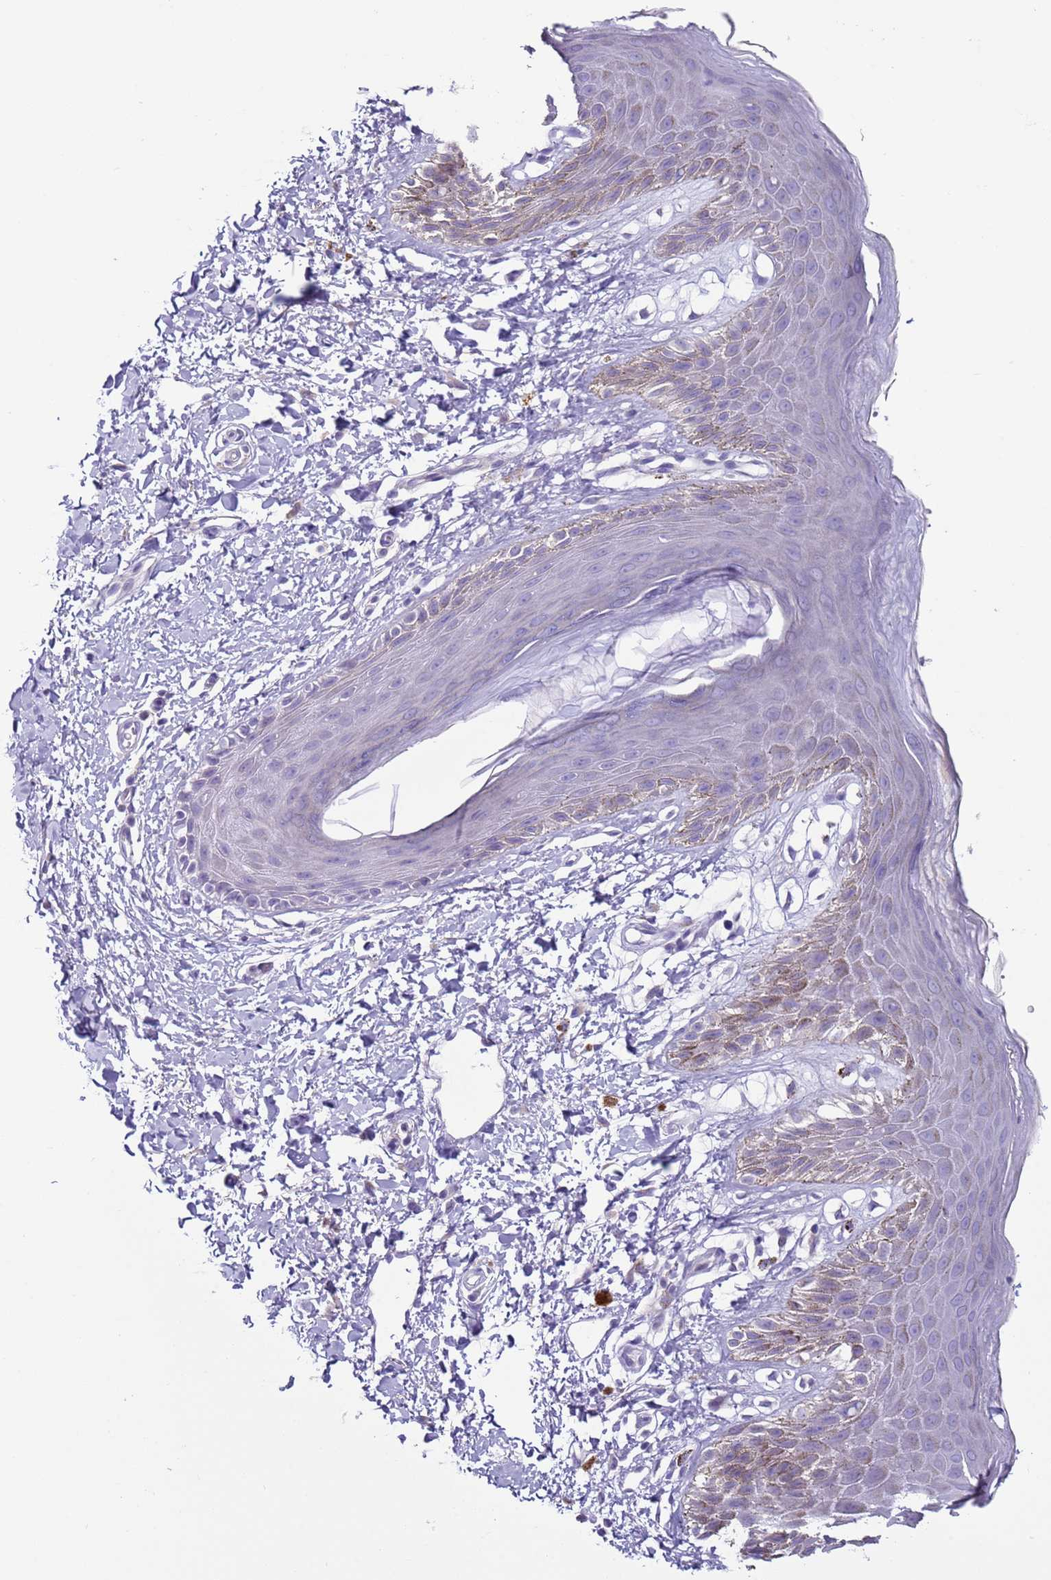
{"staining": {"intensity": "moderate", "quantity": "<25%", "location": "cytoplasmic/membranous"}, "tissue": "skin", "cell_type": "Epidermal cells", "image_type": "normal", "snomed": [{"axis": "morphology", "description": "Normal tissue, NOS"}, {"axis": "topography", "description": "Anal"}], "caption": "Immunohistochemical staining of unremarkable human skin exhibits <25% levels of moderate cytoplasmic/membranous protein staining in about <25% of epidermal cells. The protein is stained brown, and the nuclei are stained in blue (DAB IHC with brightfield microscopy, high magnification).", "gene": "NPAP1", "patient": {"sex": "male", "age": 44}}